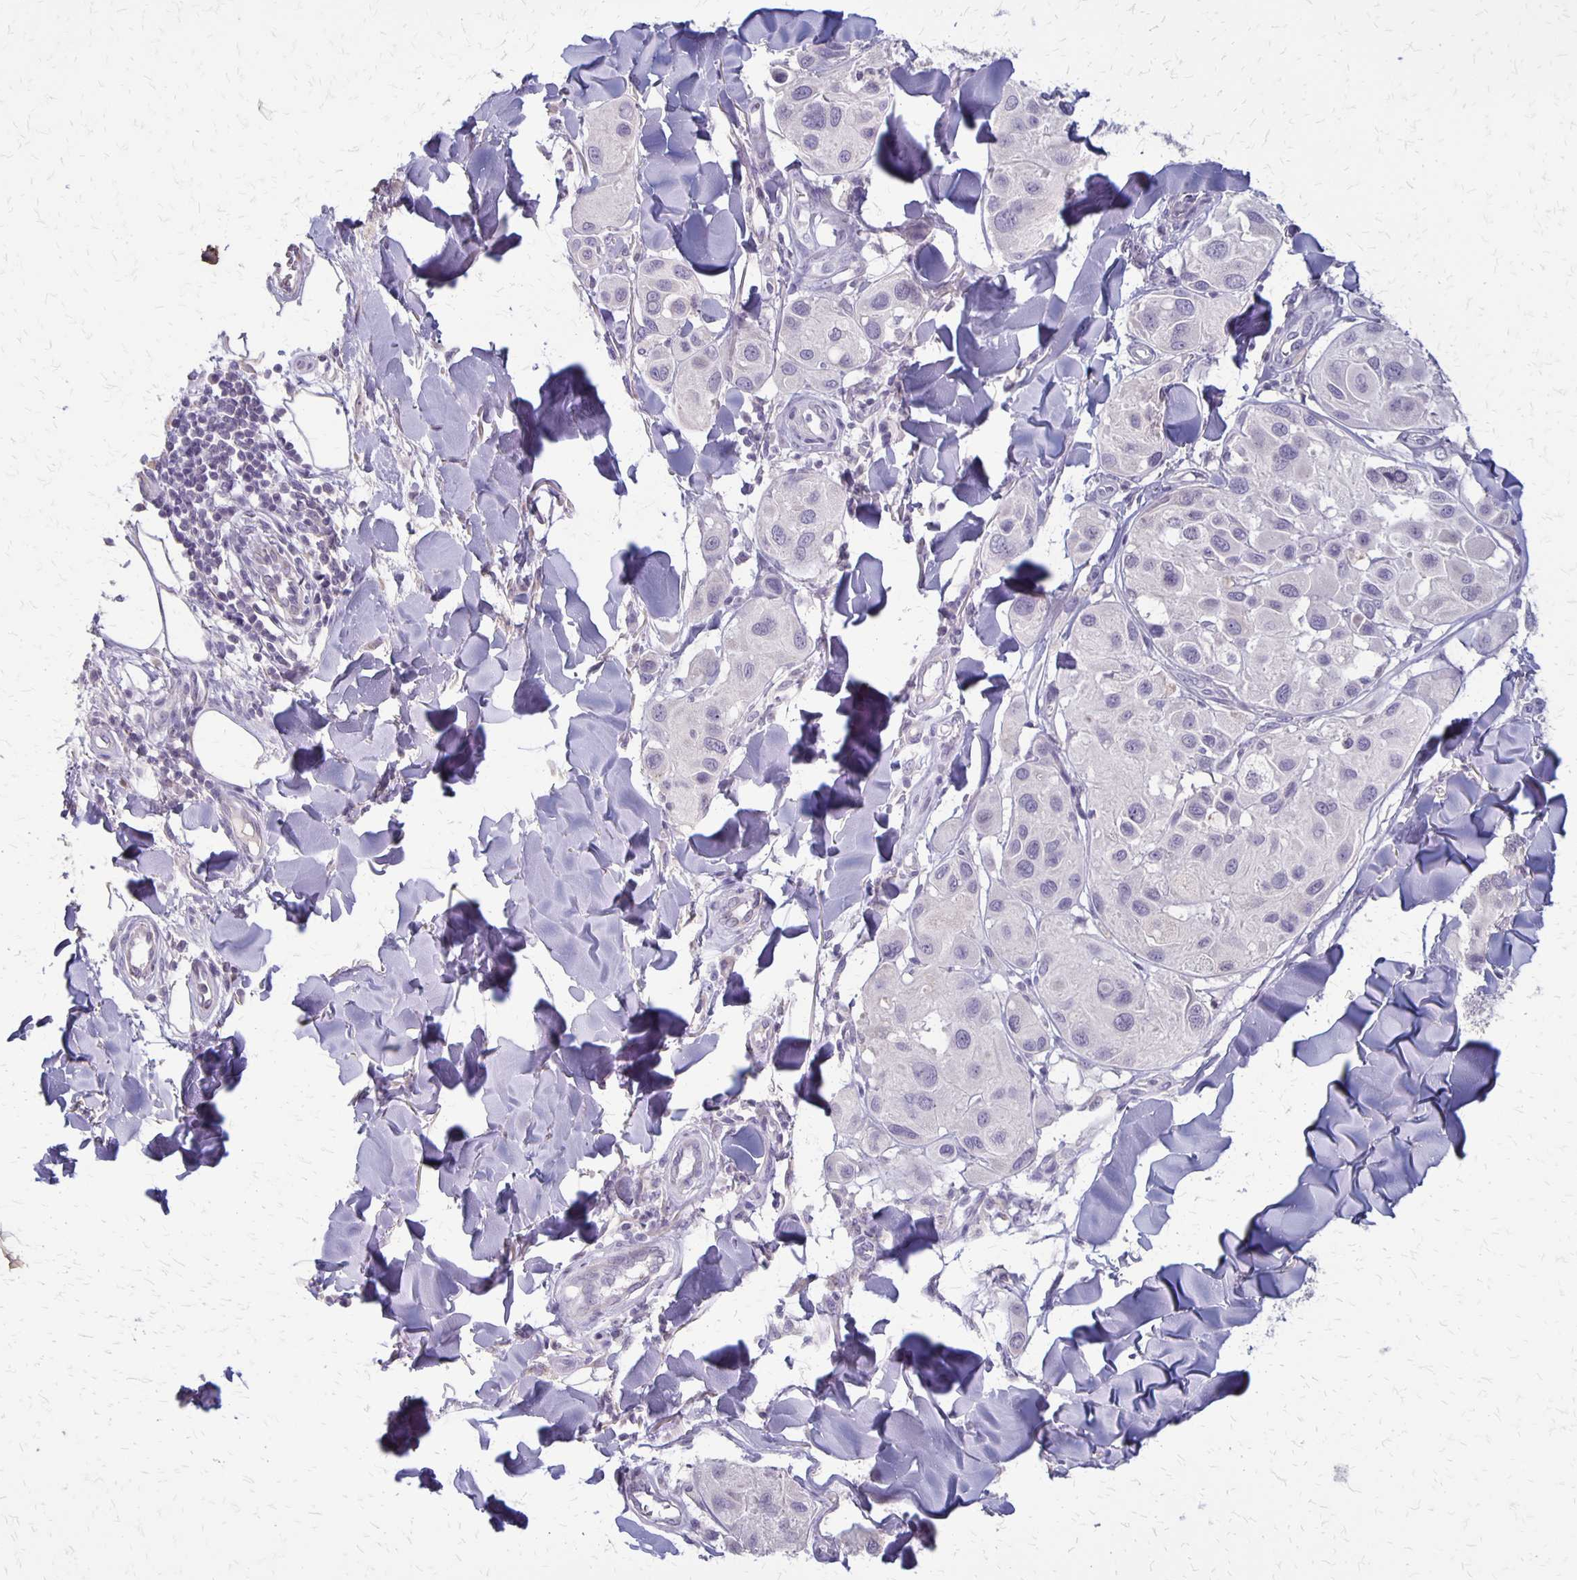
{"staining": {"intensity": "negative", "quantity": "none", "location": "none"}, "tissue": "melanoma", "cell_type": "Tumor cells", "image_type": "cancer", "snomed": [{"axis": "morphology", "description": "Malignant melanoma, Metastatic site"}, {"axis": "topography", "description": "Skin"}], "caption": "Immunohistochemistry (IHC) photomicrograph of neoplastic tissue: human melanoma stained with DAB demonstrates no significant protein expression in tumor cells.", "gene": "SEPTIN5", "patient": {"sex": "male", "age": 41}}